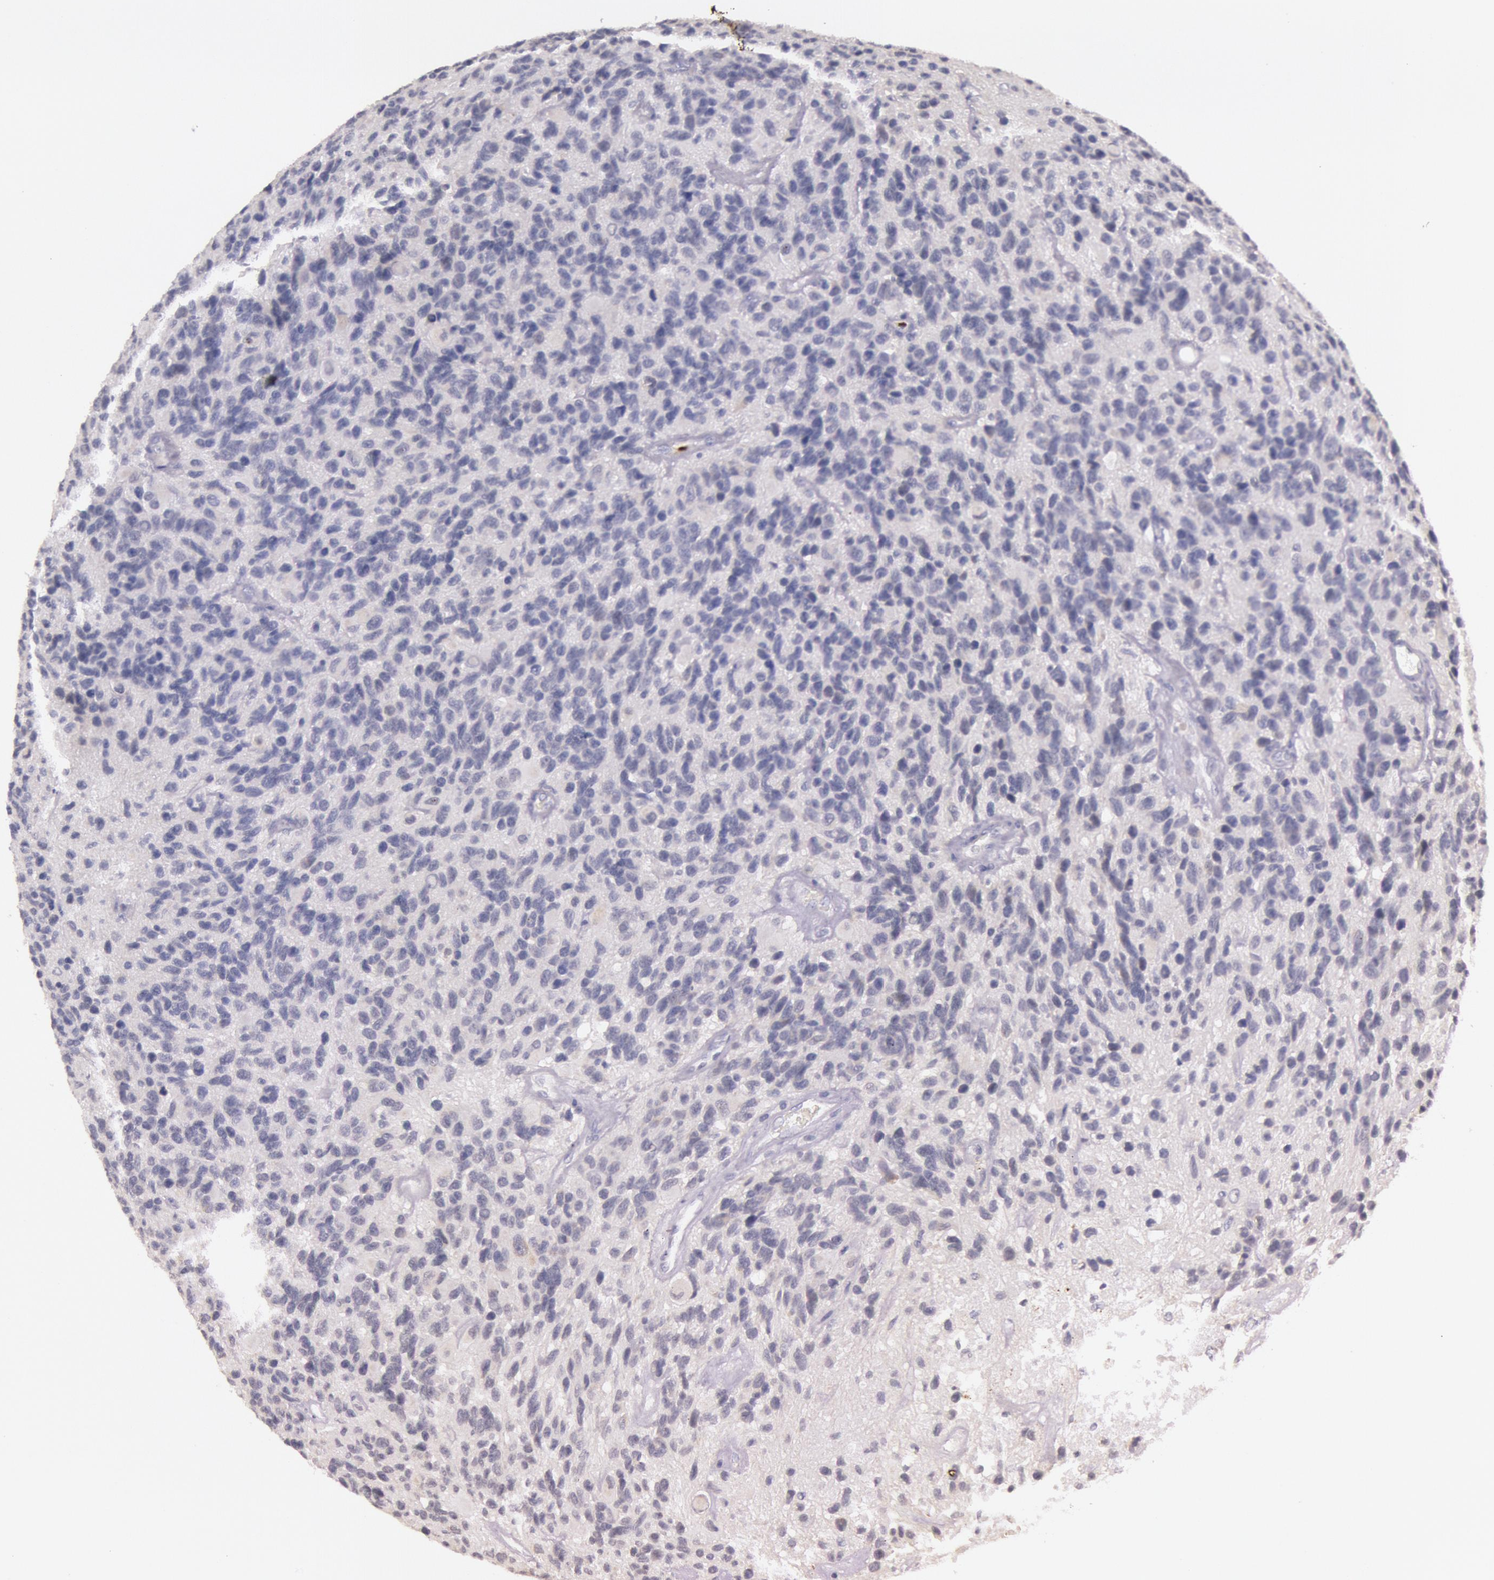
{"staining": {"intensity": "negative", "quantity": "none", "location": "none"}, "tissue": "glioma", "cell_type": "Tumor cells", "image_type": "cancer", "snomed": [{"axis": "morphology", "description": "Glioma, malignant, High grade"}, {"axis": "topography", "description": "Brain"}], "caption": "Malignant glioma (high-grade) stained for a protein using immunohistochemistry (IHC) displays no staining tumor cells.", "gene": "KDM6A", "patient": {"sex": "male", "age": 77}}